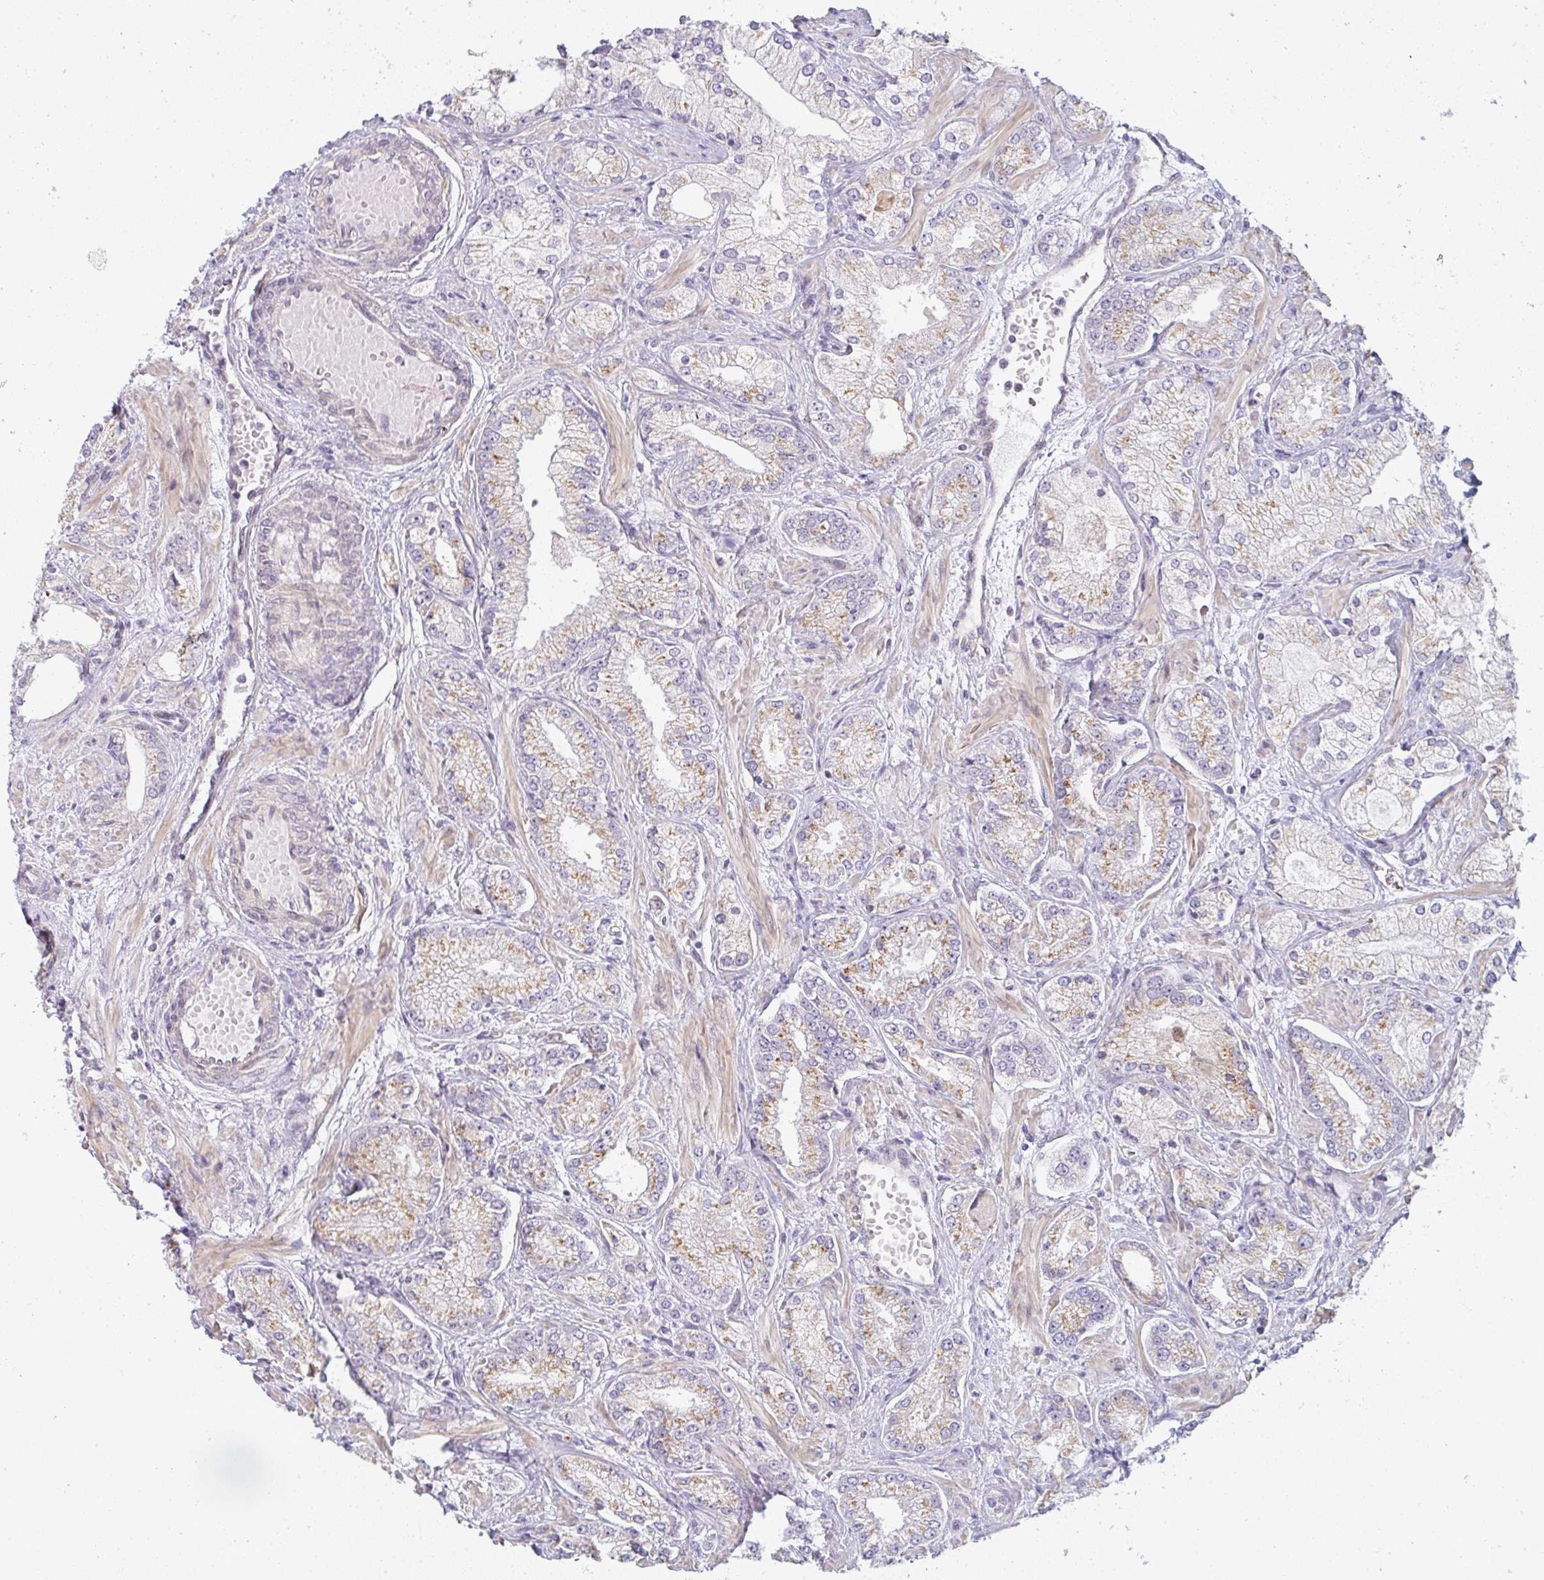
{"staining": {"intensity": "moderate", "quantity": ">75%", "location": "cytoplasmic/membranous"}, "tissue": "prostate cancer", "cell_type": "Tumor cells", "image_type": "cancer", "snomed": [{"axis": "morphology", "description": "Normal tissue, NOS"}, {"axis": "morphology", "description": "Adenocarcinoma, High grade"}, {"axis": "topography", "description": "Prostate"}, {"axis": "topography", "description": "Peripheral nerve tissue"}], "caption": "Adenocarcinoma (high-grade) (prostate) stained with immunohistochemistry displays moderate cytoplasmic/membranous positivity in approximately >75% of tumor cells.", "gene": "MOB1A", "patient": {"sex": "male", "age": 68}}